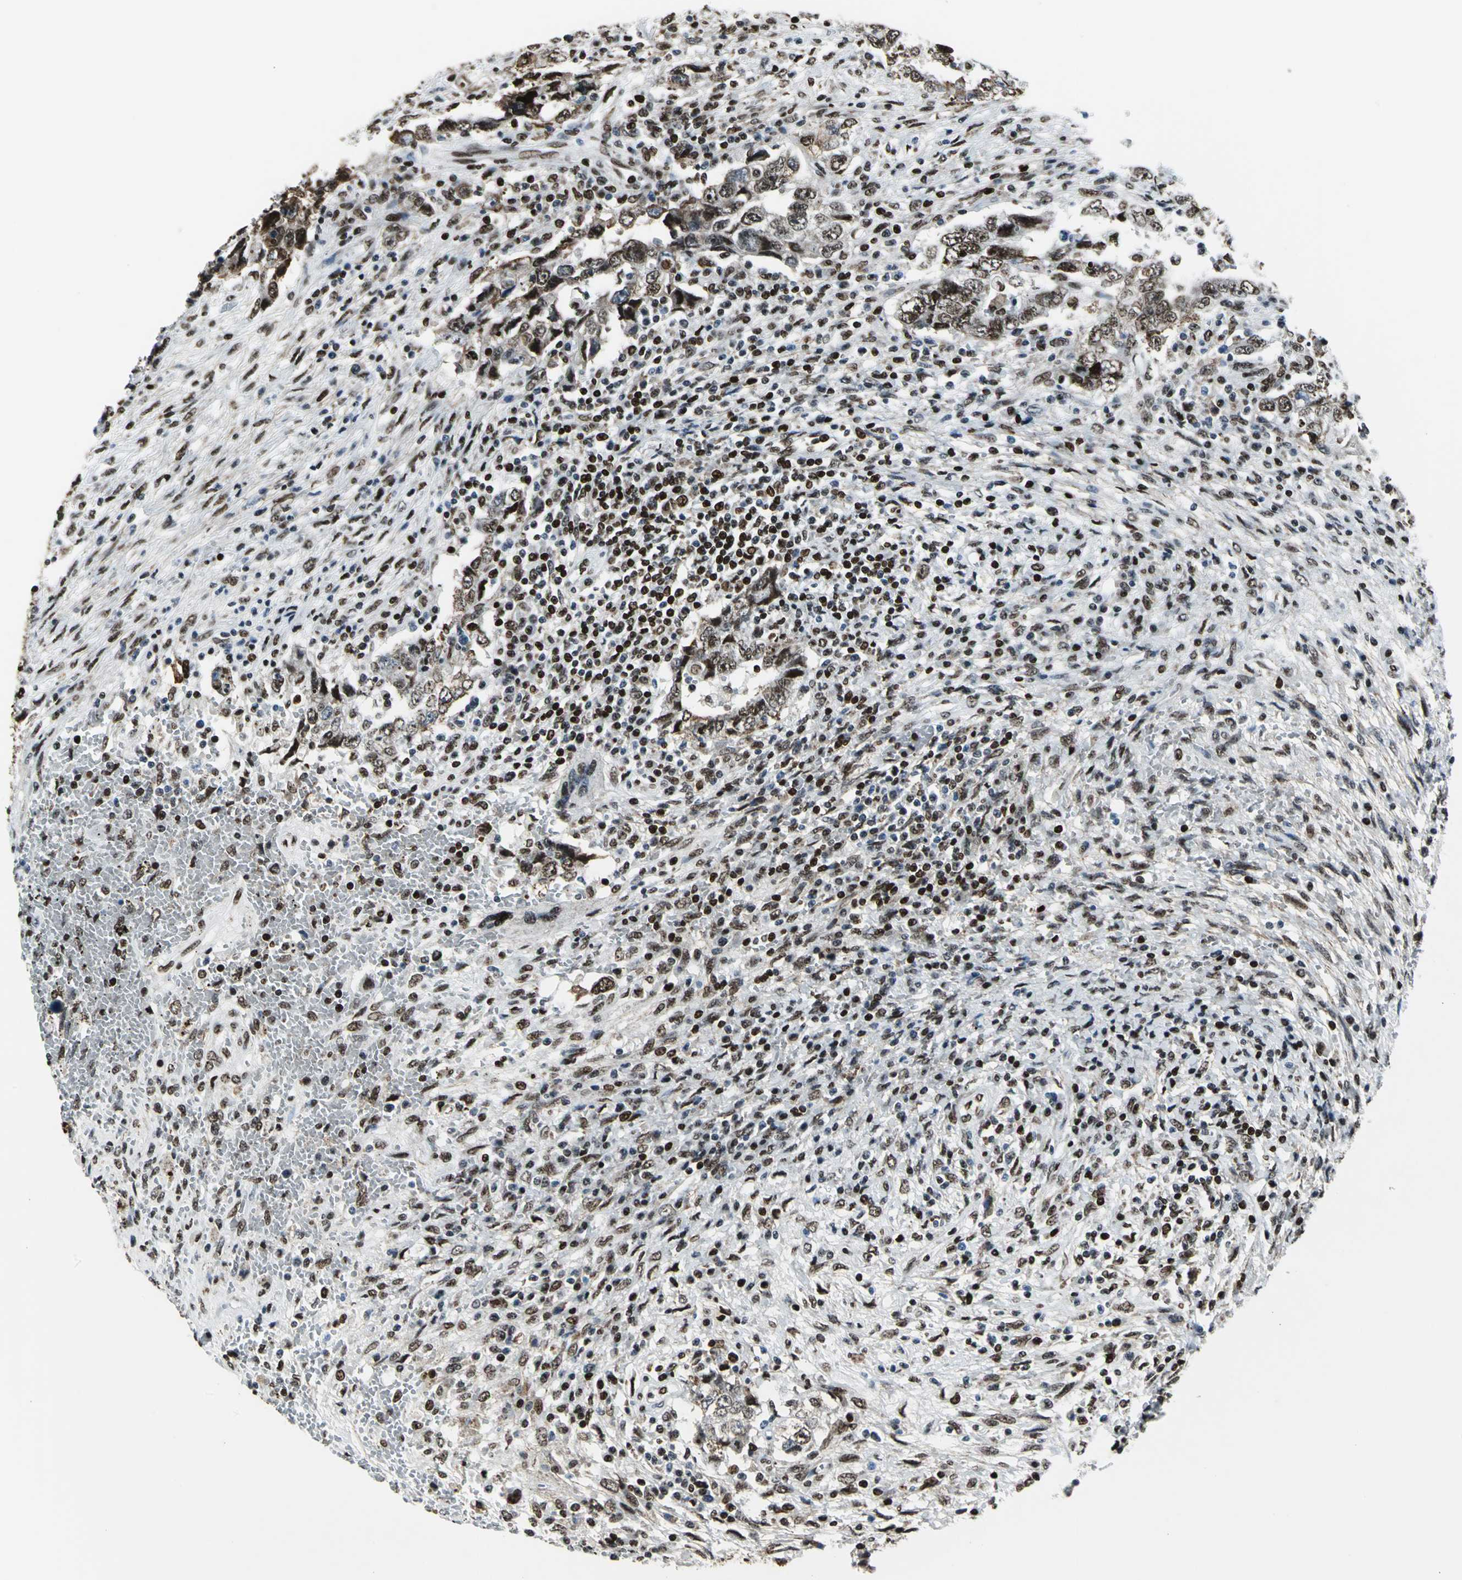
{"staining": {"intensity": "moderate", "quantity": ">75%", "location": "cytoplasmic/membranous,nuclear"}, "tissue": "testis cancer", "cell_type": "Tumor cells", "image_type": "cancer", "snomed": [{"axis": "morphology", "description": "Carcinoma, Embryonal, NOS"}, {"axis": "topography", "description": "Testis"}], "caption": "This is a micrograph of immunohistochemistry (IHC) staining of embryonal carcinoma (testis), which shows moderate expression in the cytoplasmic/membranous and nuclear of tumor cells.", "gene": "APEX1", "patient": {"sex": "male", "age": 26}}